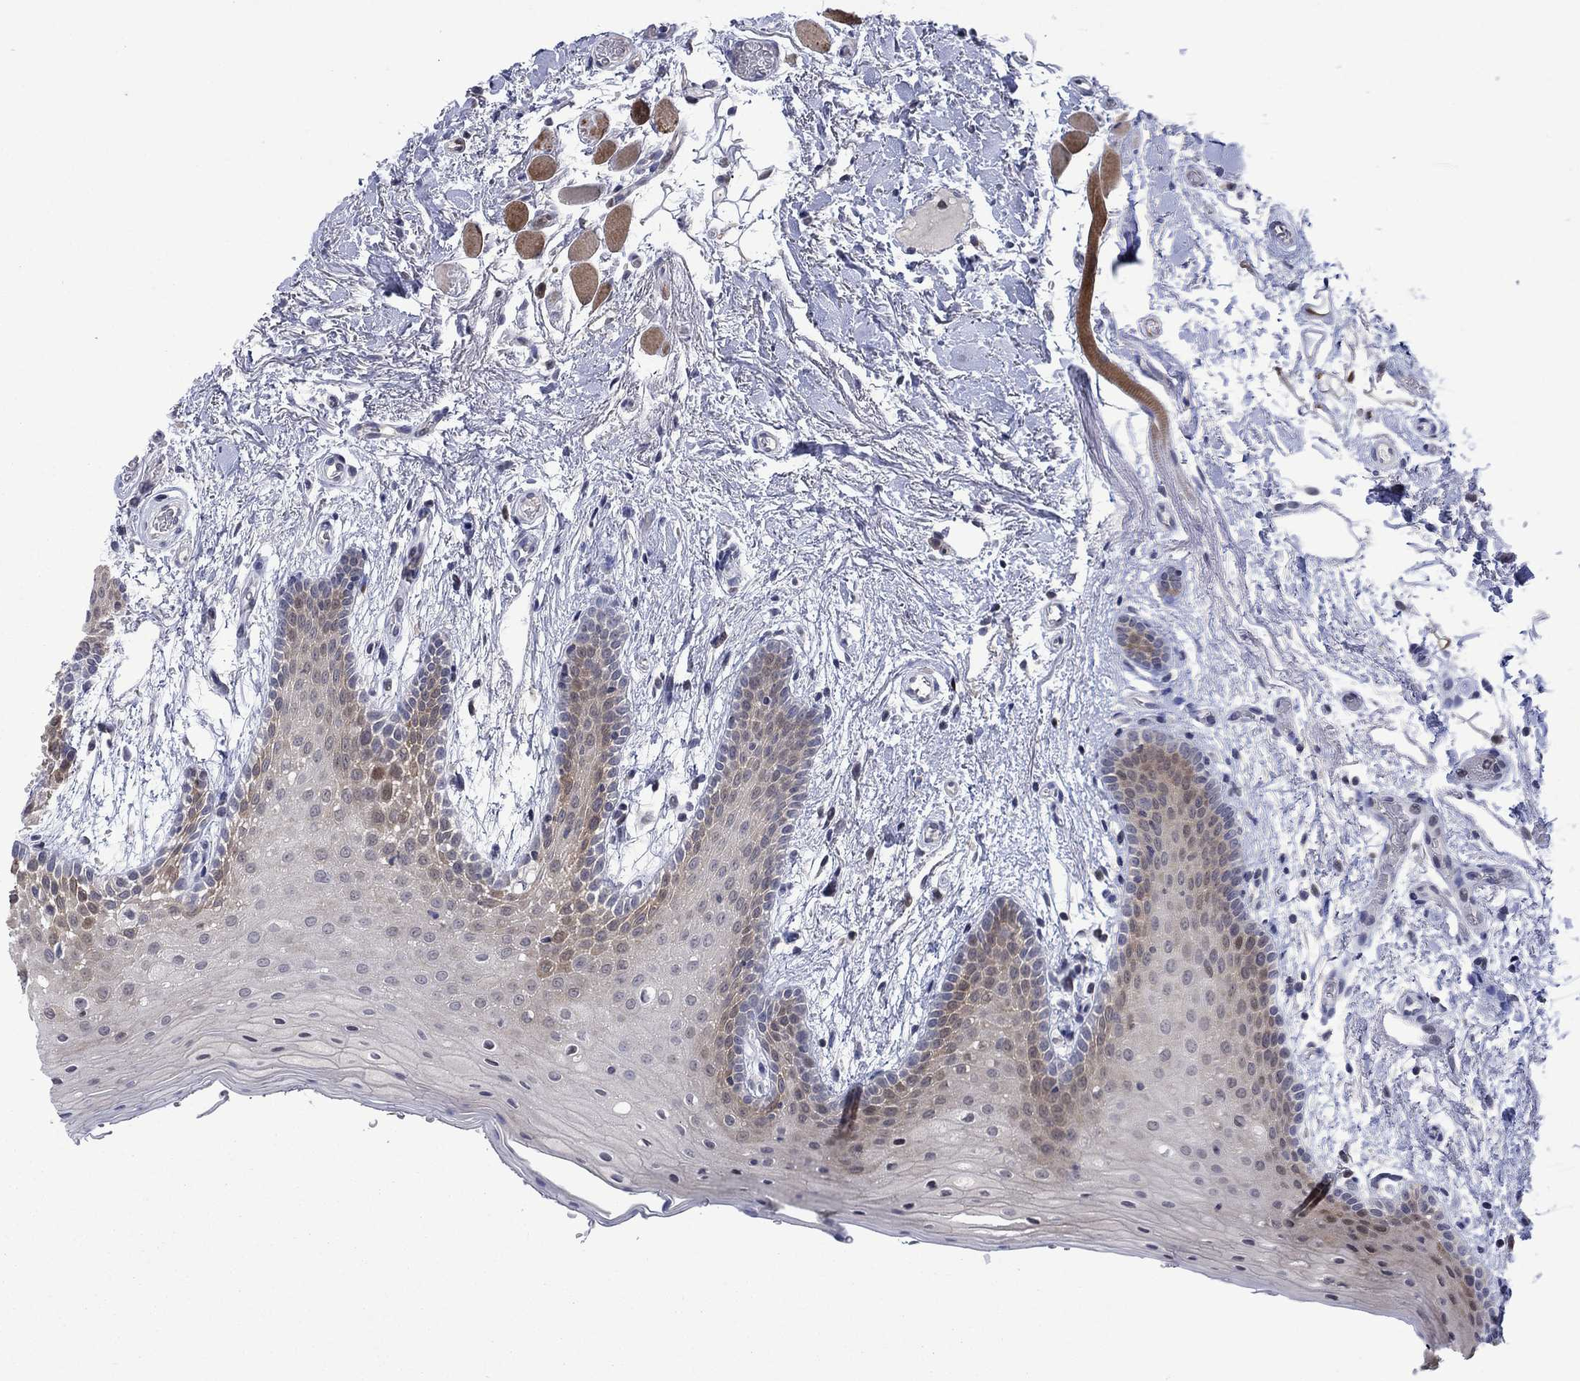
{"staining": {"intensity": "weak", "quantity": "<25%", "location": "cytoplasmic/membranous"}, "tissue": "oral mucosa", "cell_type": "Squamous epithelial cells", "image_type": "normal", "snomed": [{"axis": "morphology", "description": "Normal tissue, NOS"}, {"axis": "topography", "description": "Oral tissue"}, {"axis": "topography", "description": "Tounge, NOS"}], "caption": "The histopathology image shows no significant staining in squamous epithelial cells of oral mucosa.", "gene": "AGL", "patient": {"sex": "female", "age": 86}}